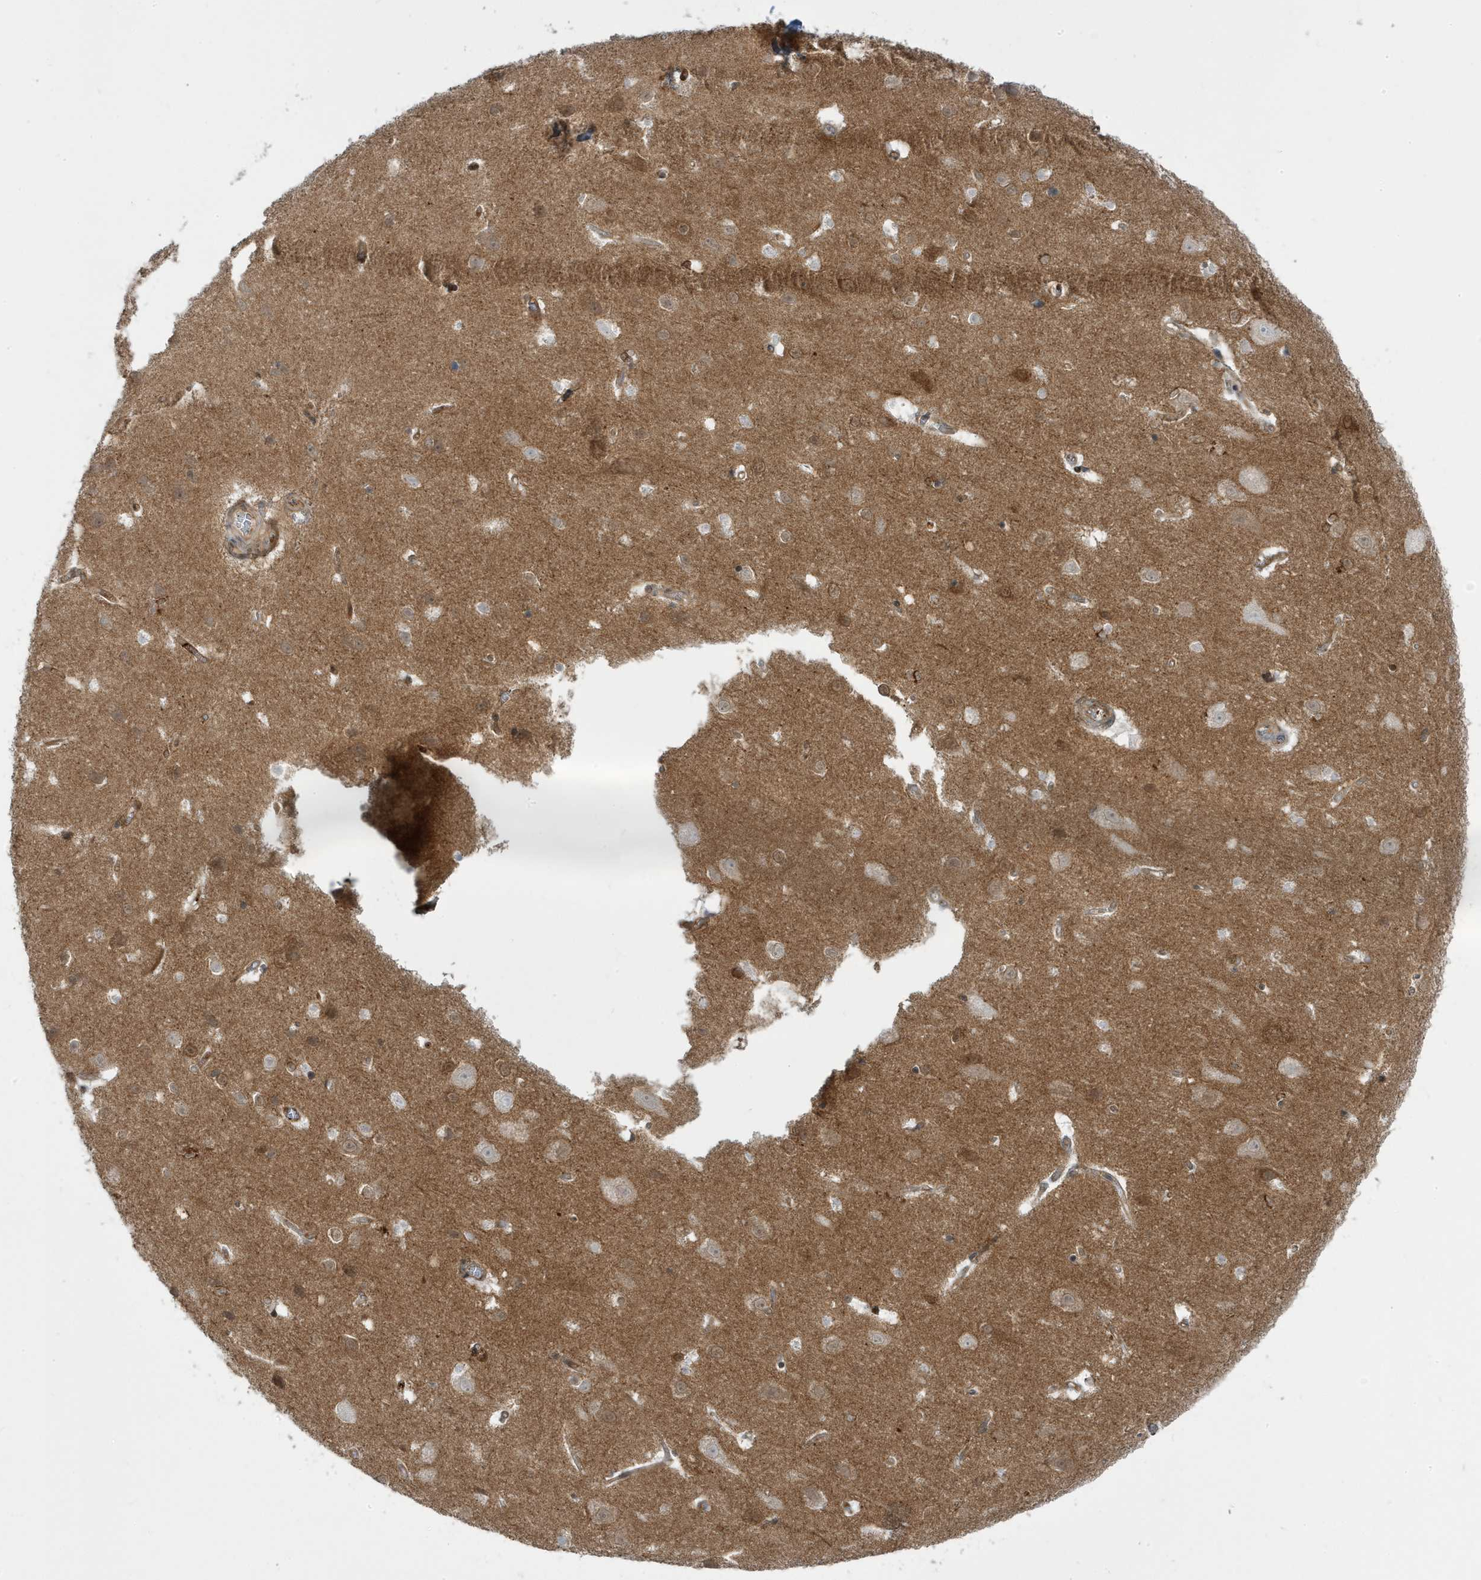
{"staining": {"intensity": "weak", "quantity": "25%-75%", "location": "cytoplasmic/membranous"}, "tissue": "cerebral cortex", "cell_type": "Endothelial cells", "image_type": "normal", "snomed": [{"axis": "morphology", "description": "Normal tissue, NOS"}, {"axis": "topography", "description": "Cerebral cortex"}], "caption": "The micrograph displays staining of benign cerebral cortex, revealing weak cytoplasmic/membranous protein expression (brown color) within endothelial cells. The staining is performed using DAB (3,3'-diaminobenzidine) brown chromogen to label protein expression. The nuclei are counter-stained blue using hematoxylin.", "gene": "STAM", "patient": {"sex": "male", "age": 54}}